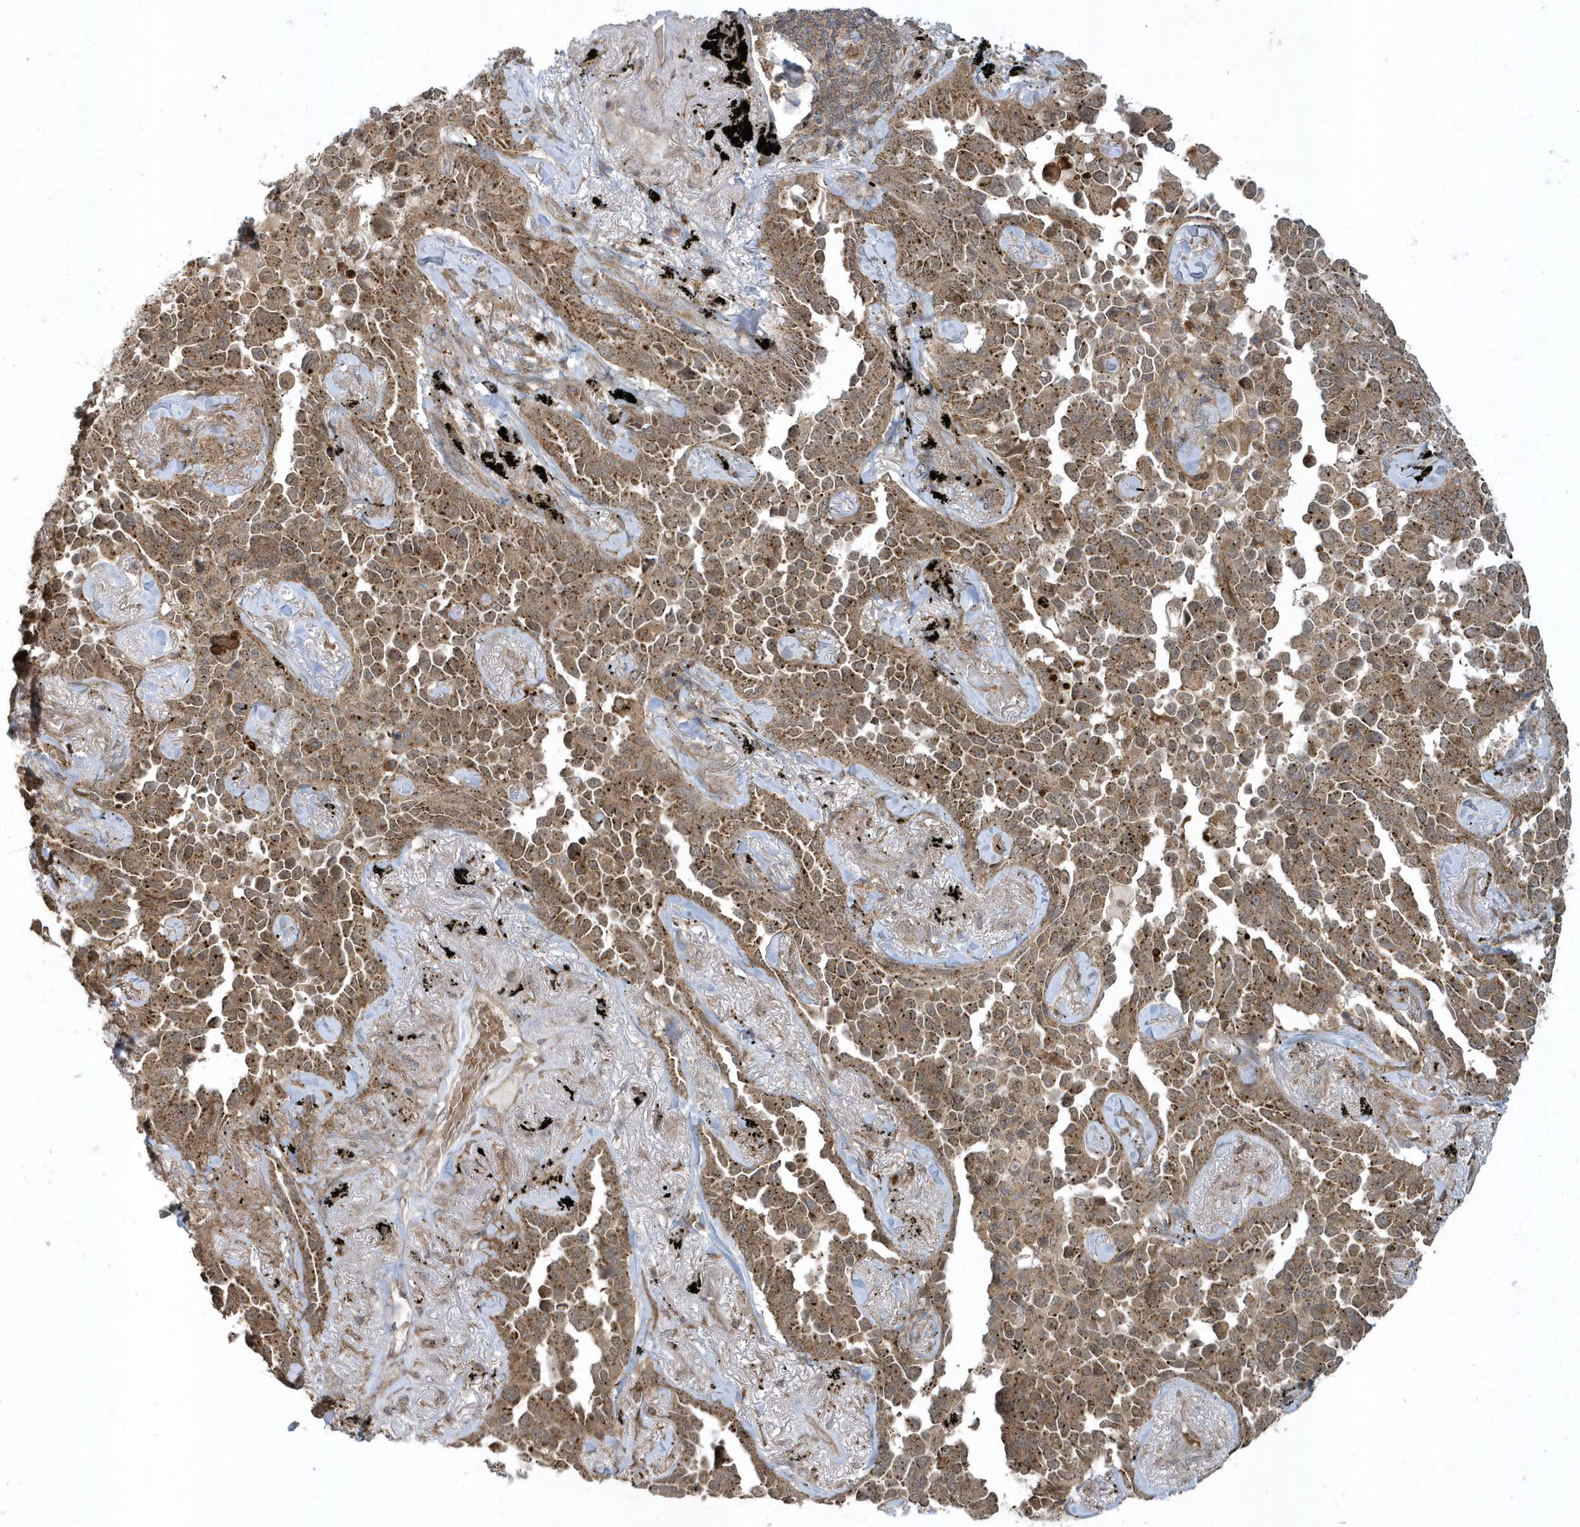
{"staining": {"intensity": "moderate", "quantity": ">75%", "location": "cytoplasmic/membranous"}, "tissue": "lung cancer", "cell_type": "Tumor cells", "image_type": "cancer", "snomed": [{"axis": "morphology", "description": "Adenocarcinoma, NOS"}, {"axis": "topography", "description": "Lung"}], "caption": "Immunohistochemical staining of human lung cancer (adenocarcinoma) exhibits moderate cytoplasmic/membranous protein positivity in approximately >75% of tumor cells.", "gene": "STAMBP", "patient": {"sex": "female", "age": 67}}